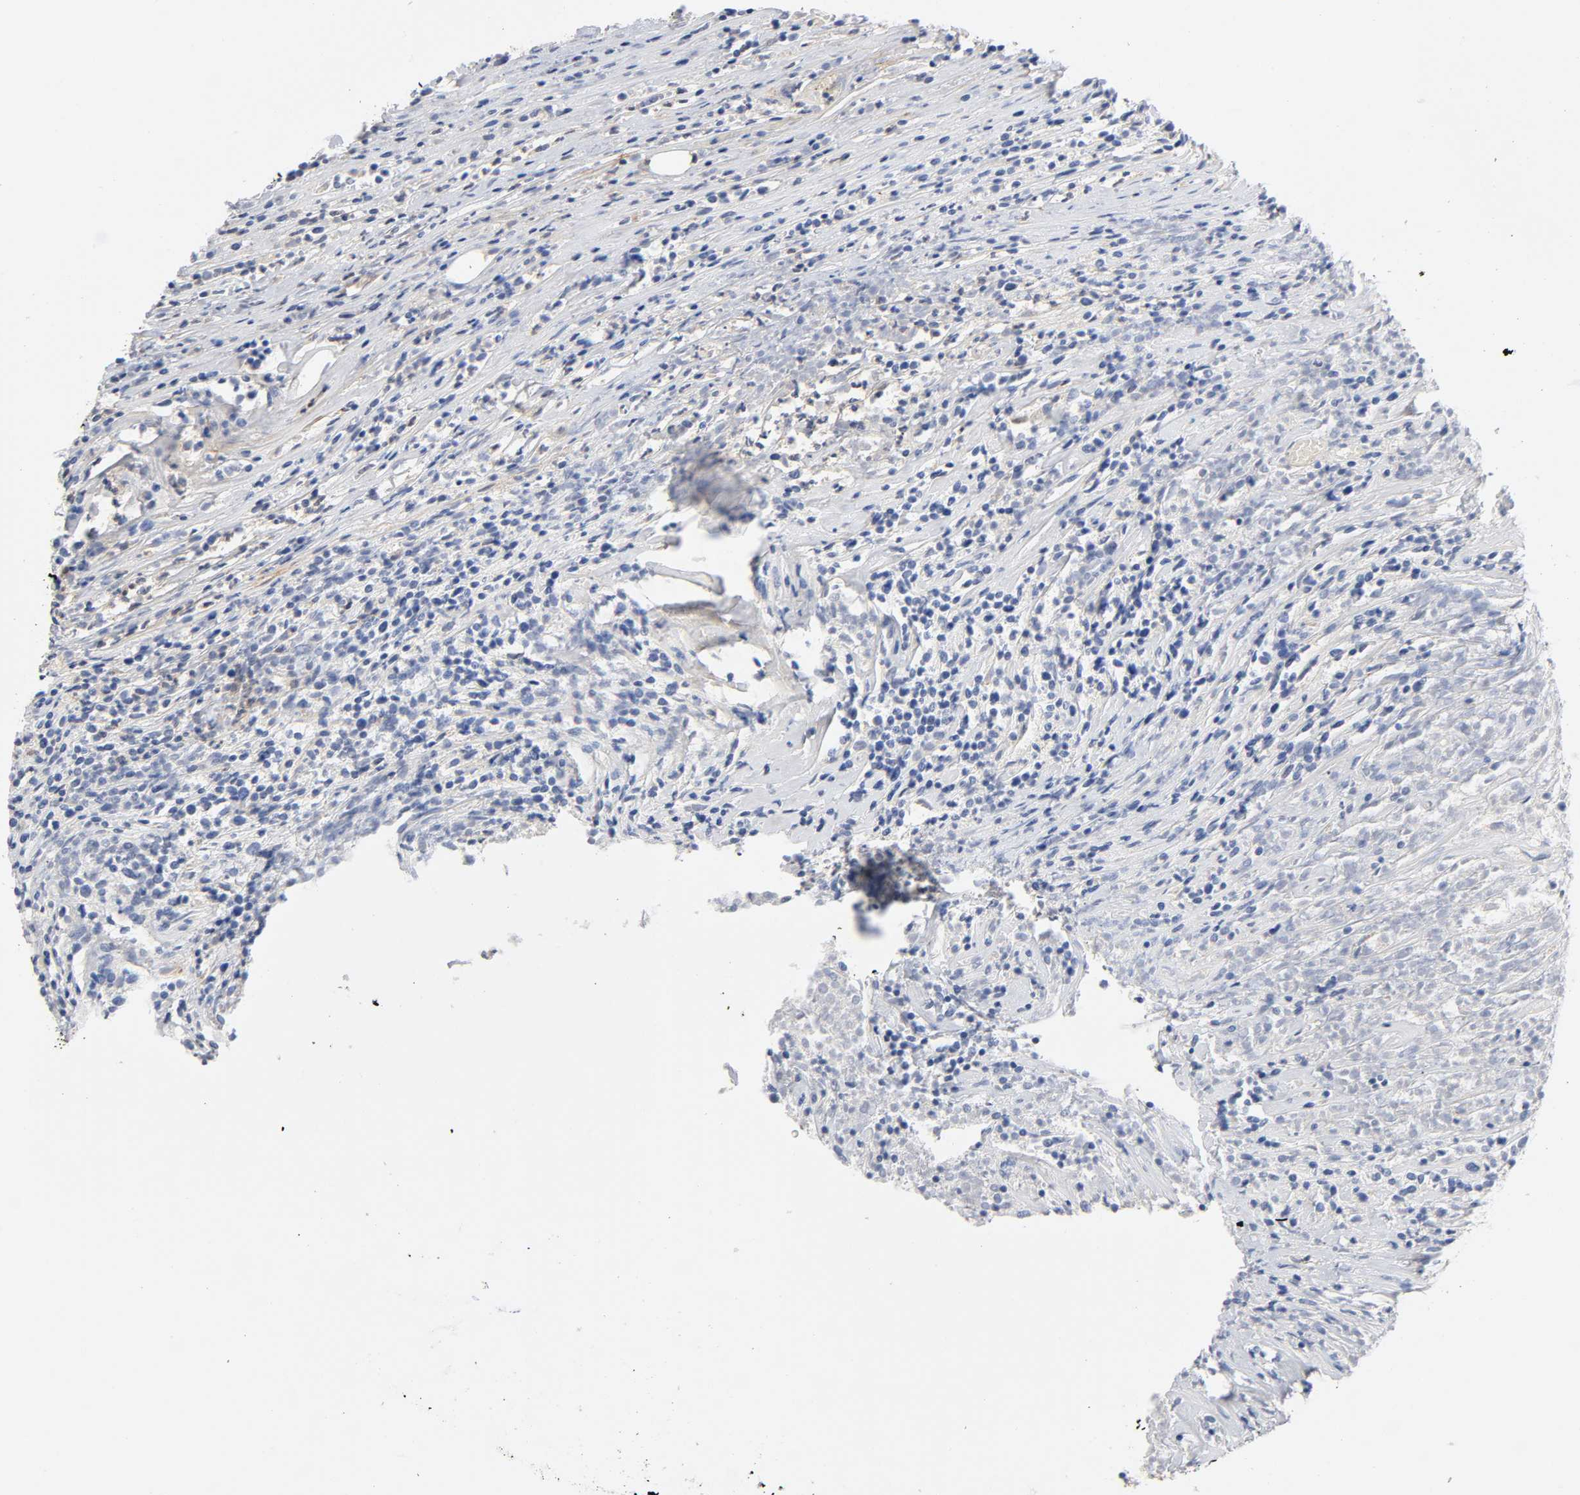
{"staining": {"intensity": "negative", "quantity": "none", "location": "none"}, "tissue": "lymphoma", "cell_type": "Tumor cells", "image_type": "cancer", "snomed": [{"axis": "morphology", "description": "Malignant lymphoma, non-Hodgkin's type, High grade"}, {"axis": "topography", "description": "Lymph node"}], "caption": "Malignant lymphoma, non-Hodgkin's type (high-grade) stained for a protein using immunohistochemistry (IHC) demonstrates no positivity tumor cells.", "gene": "RAB13", "patient": {"sex": "female", "age": 73}}